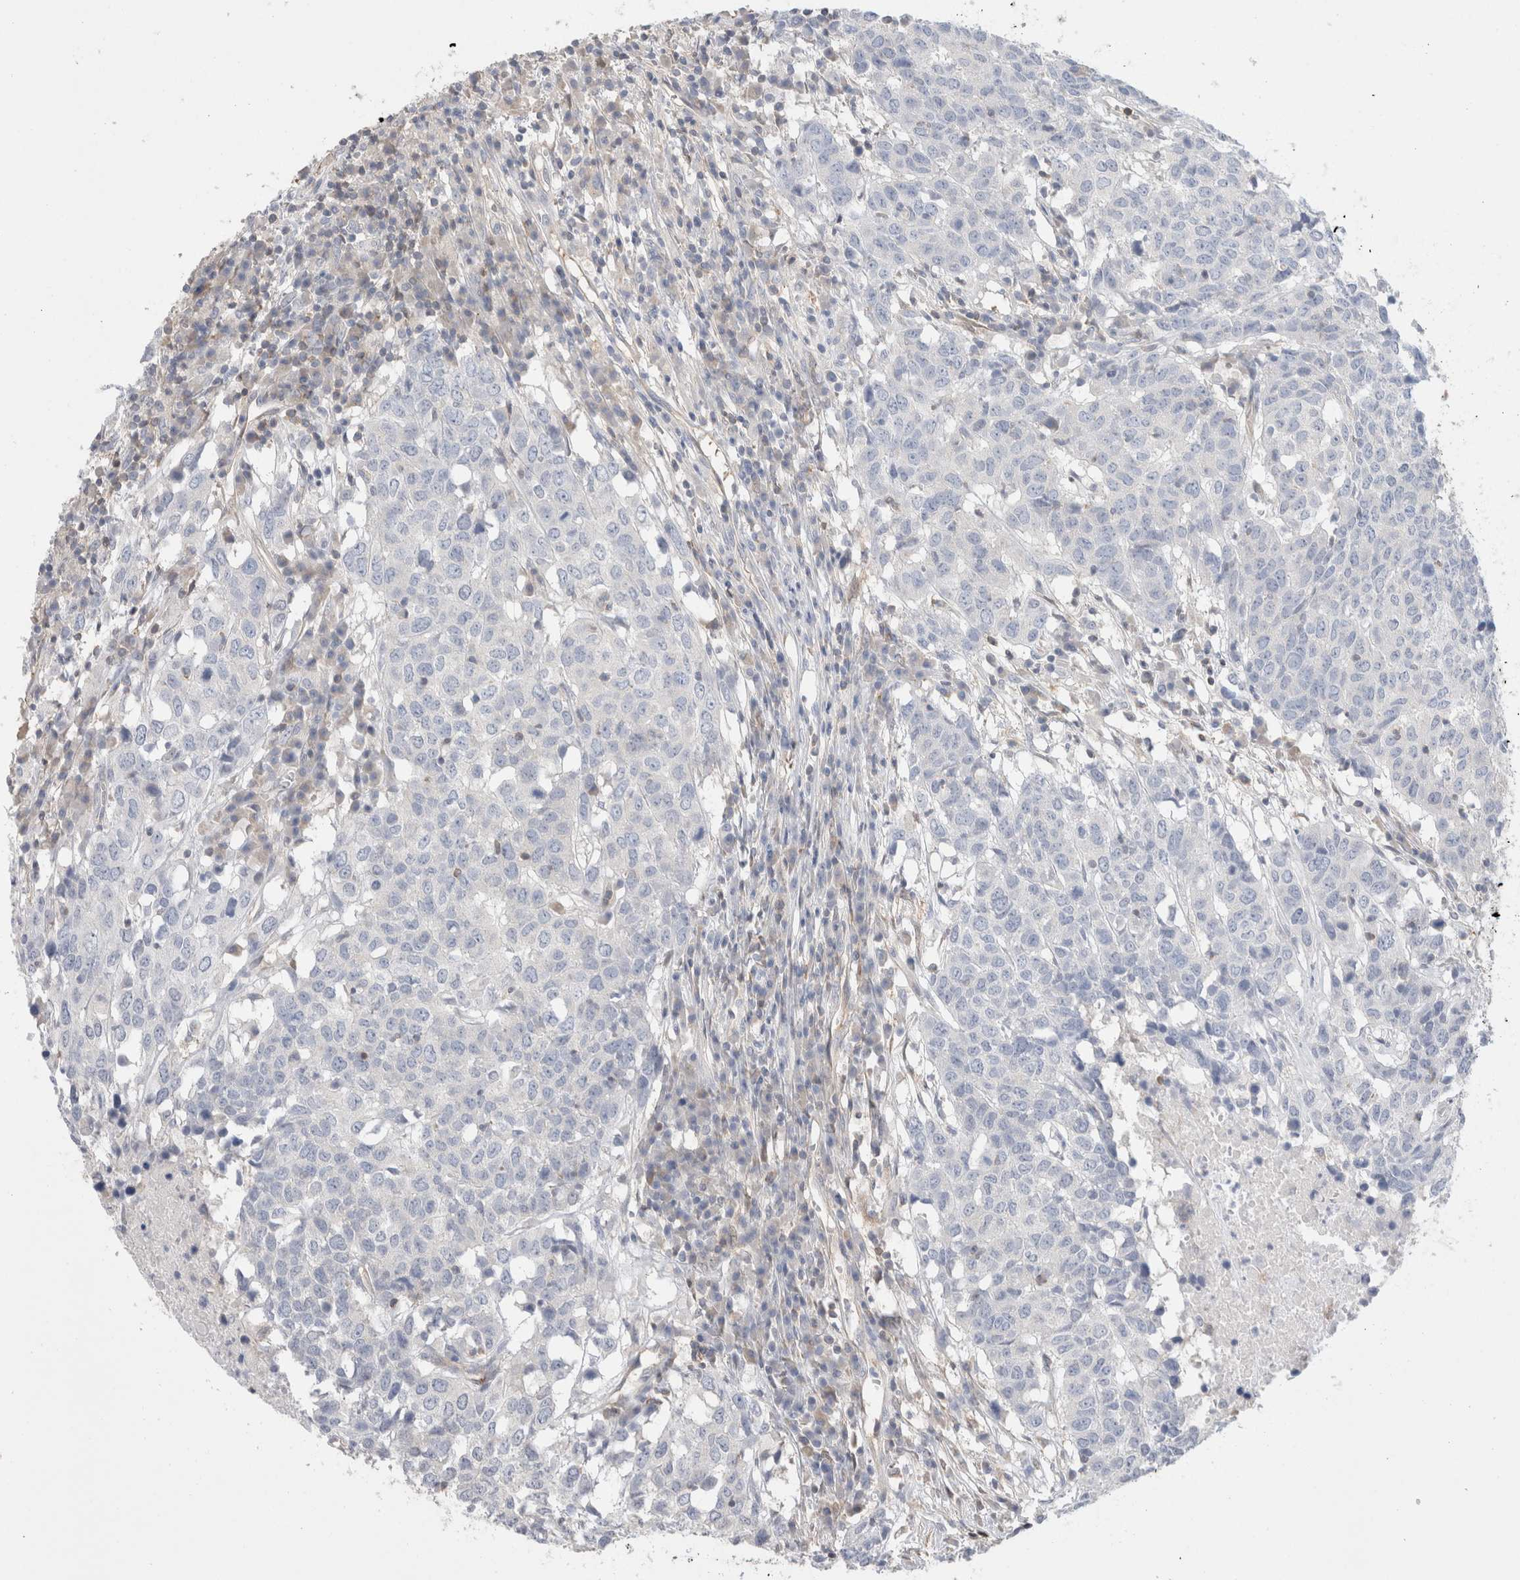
{"staining": {"intensity": "negative", "quantity": "none", "location": "none"}, "tissue": "head and neck cancer", "cell_type": "Tumor cells", "image_type": "cancer", "snomed": [{"axis": "morphology", "description": "Squamous cell carcinoma, NOS"}, {"axis": "topography", "description": "Head-Neck"}], "caption": "Human head and neck squamous cell carcinoma stained for a protein using IHC shows no expression in tumor cells.", "gene": "CAPN2", "patient": {"sex": "male", "age": 66}}